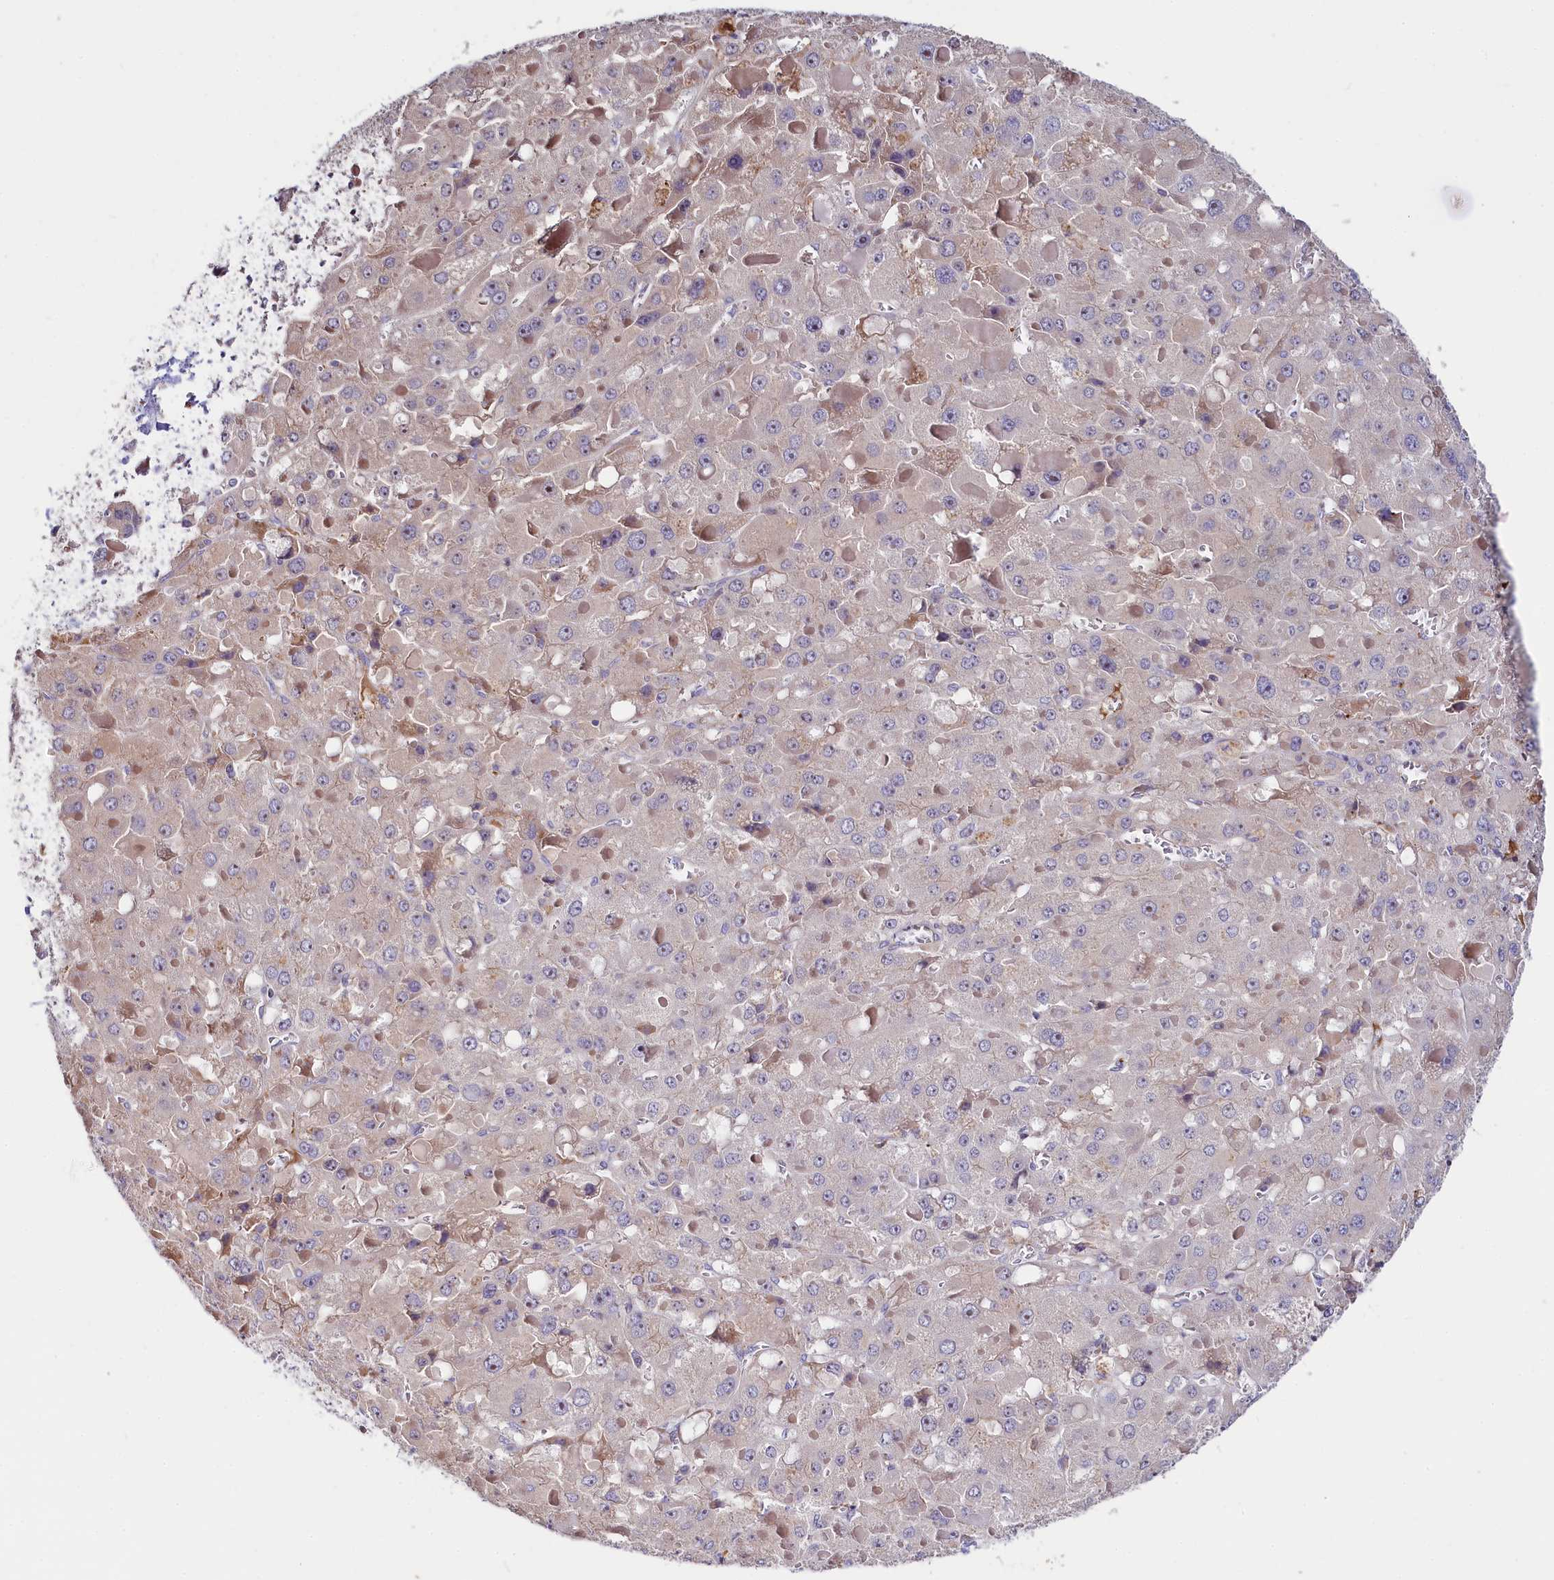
{"staining": {"intensity": "weak", "quantity": ">75%", "location": "cytoplasmic/membranous"}, "tissue": "liver cancer", "cell_type": "Tumor cells", "image_type": "cancer", "snomed": [{"axis": "morphology", "description": "Carcinoma, Hepatocellular, NOS"}, {"axis": "topography", "description": "Liver"}], "caption": "This is a photomicrograph of immunohistochemistry (IHC) staining of hepatocellular carcinoma (liver), which shows weak positivity in the cytoplasmic/membranous of tumor cells.", "gene": "RPUSD3", "patient": {"sex": "female", "age": 73}}